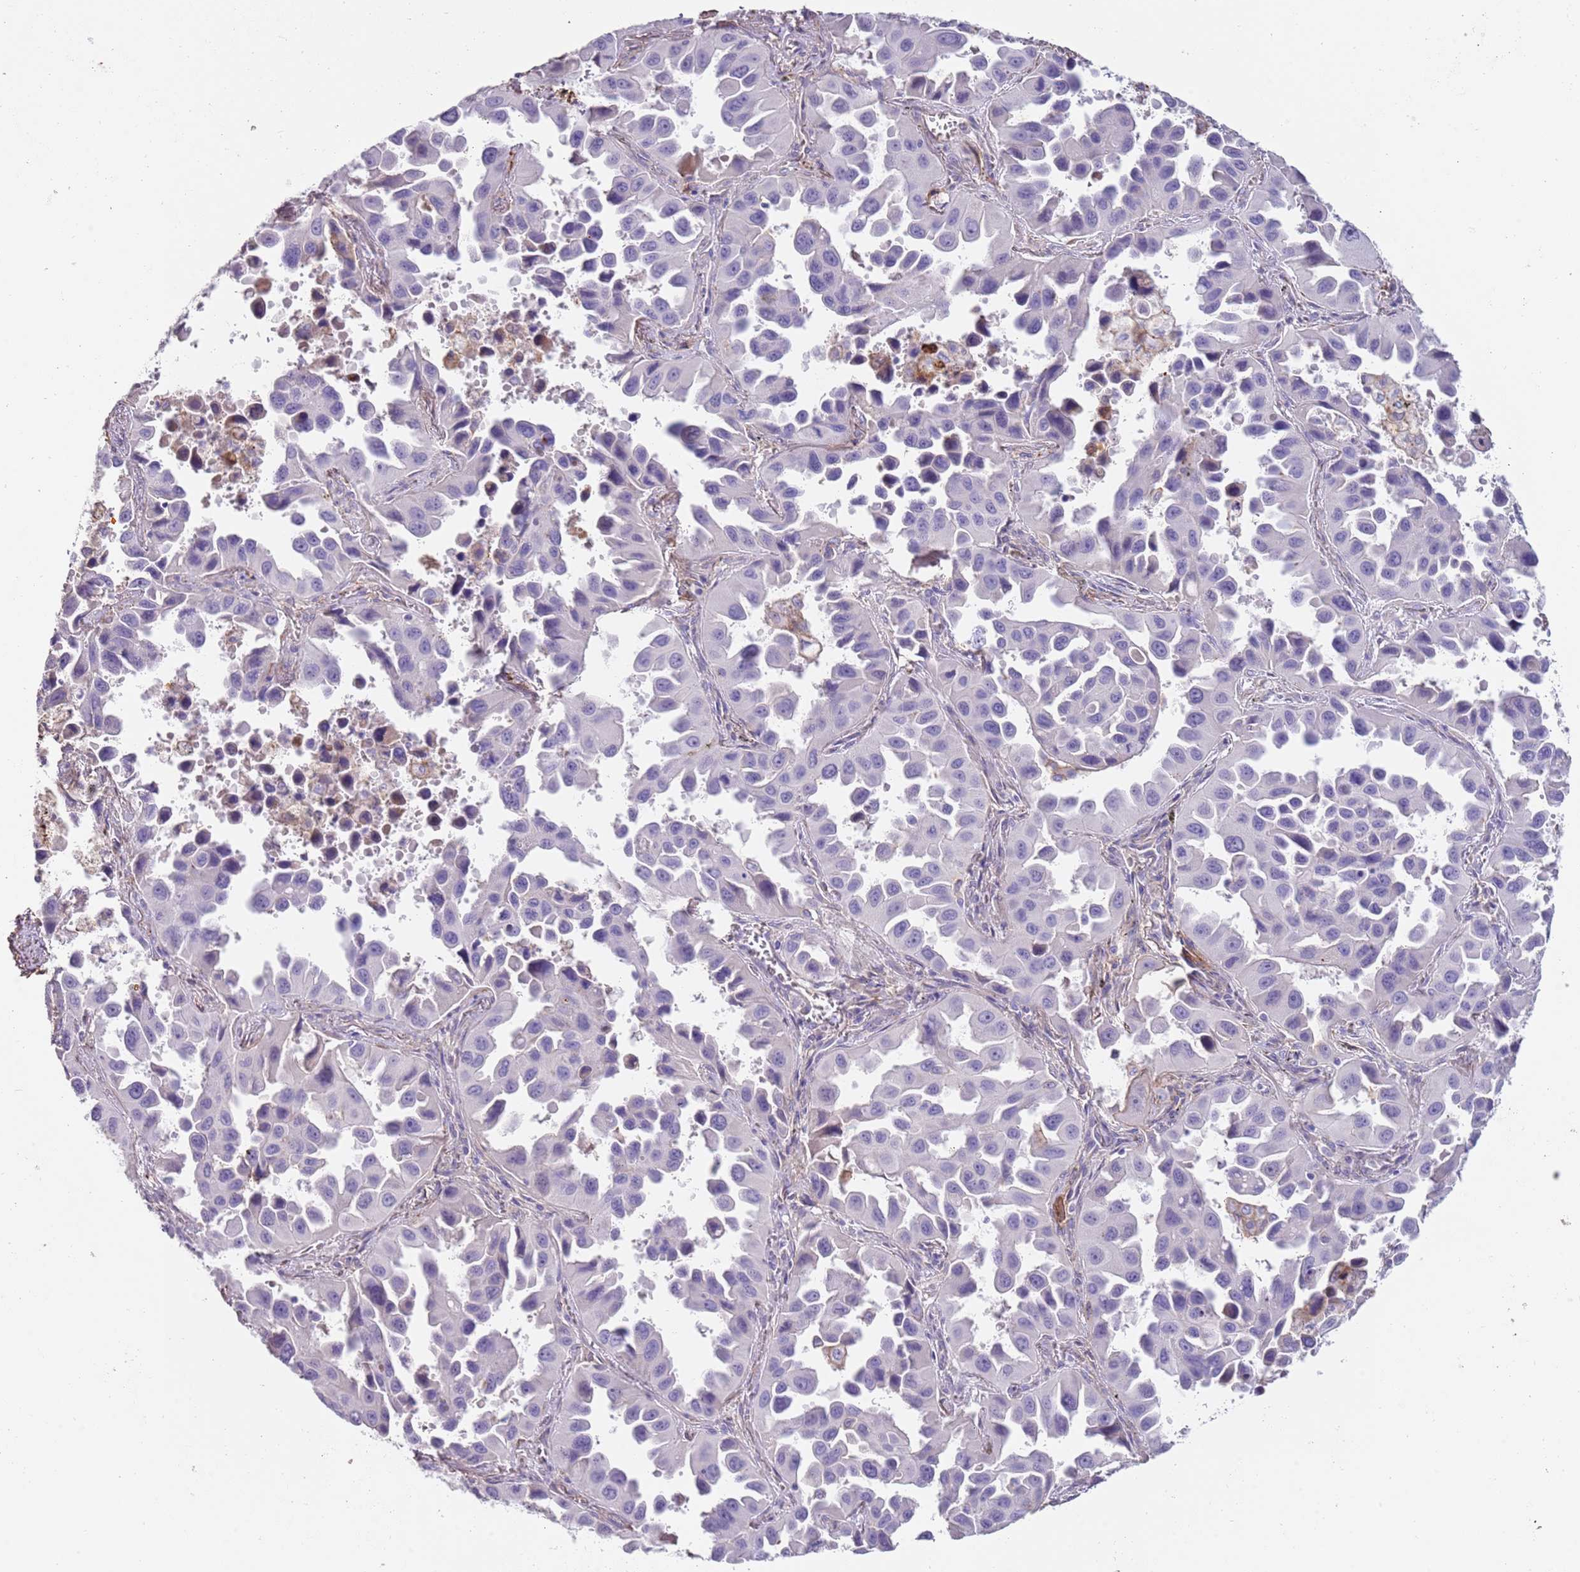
{"staining": {"intensity": "negative", "quantity": "none", "location": "none"}, "tissue": "lung cancer", "cell_type": "Tumor cells", "image_type": "cancer", "snomed": [{"axis": "morphology", "description": "Adenocarcinoma, NOS"}, {"axis": "topography", "description": "Lung"}], "caption": "Protein analysis of lung cancer (adenocarcinoma) exhibits no significant positivity in tumor cells. (DAB immunohistochemistry (IHC) with hematoxylin counter stain).", "gene": "NBPF3", "patient": {"sex": "male", "age": 66}}